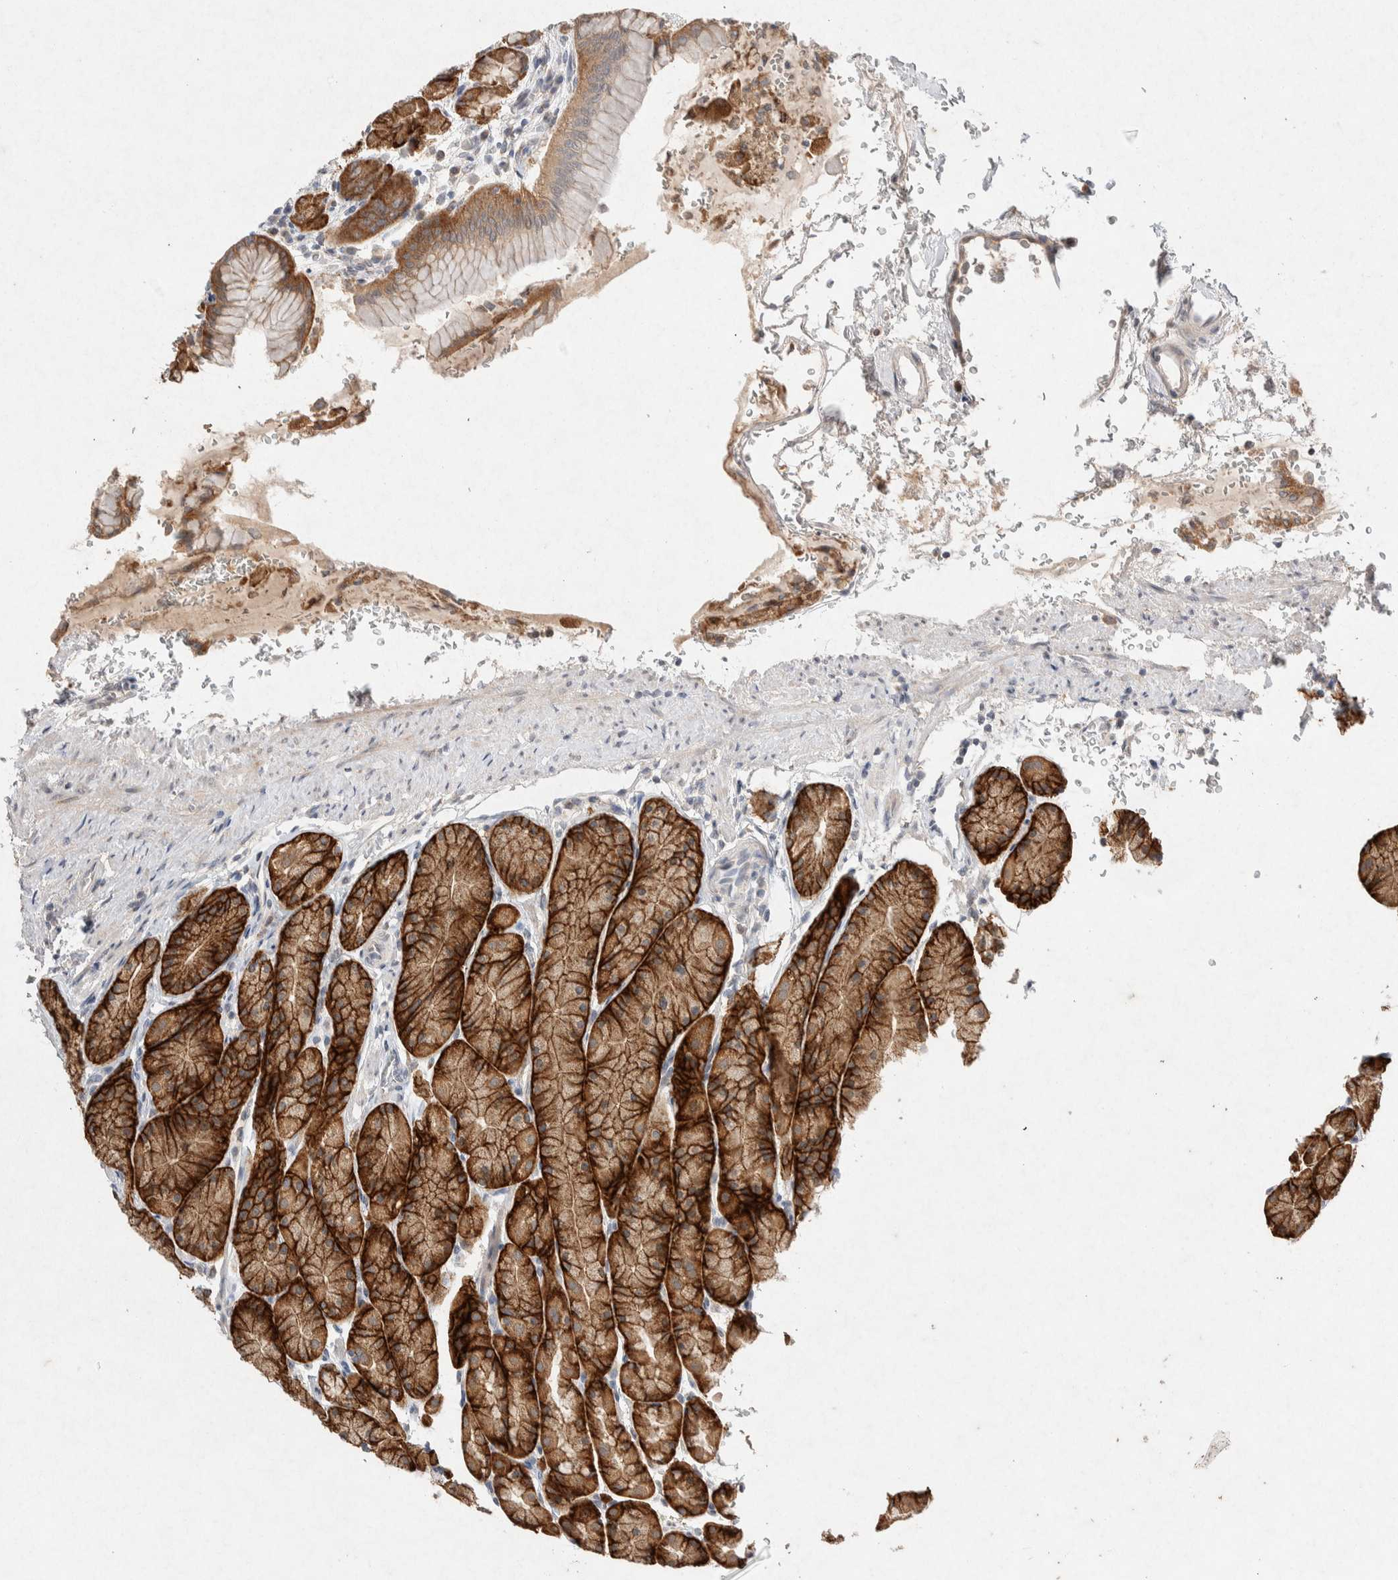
{"staining": {"intensity": "strong", "quantity": "25%-75%", "location": "cytoplasmic/membranous"}, "tissue": "stomach", "cell_type": "Glandular cells", "image_type": "normal", "snomed": [{"axis": "morphology", "description": "Normal tissue, NOS"}, {"axis": "topography", "description": "Stomach"}], "caption": "The image displays immunohistochemical staining of benign stomach. There is strong cytoplasmic/membranous staining is present in about 25%-75% of glandular cells.", "gene": "CMTM4", "patient": {"sex": "male", "age": 42}}